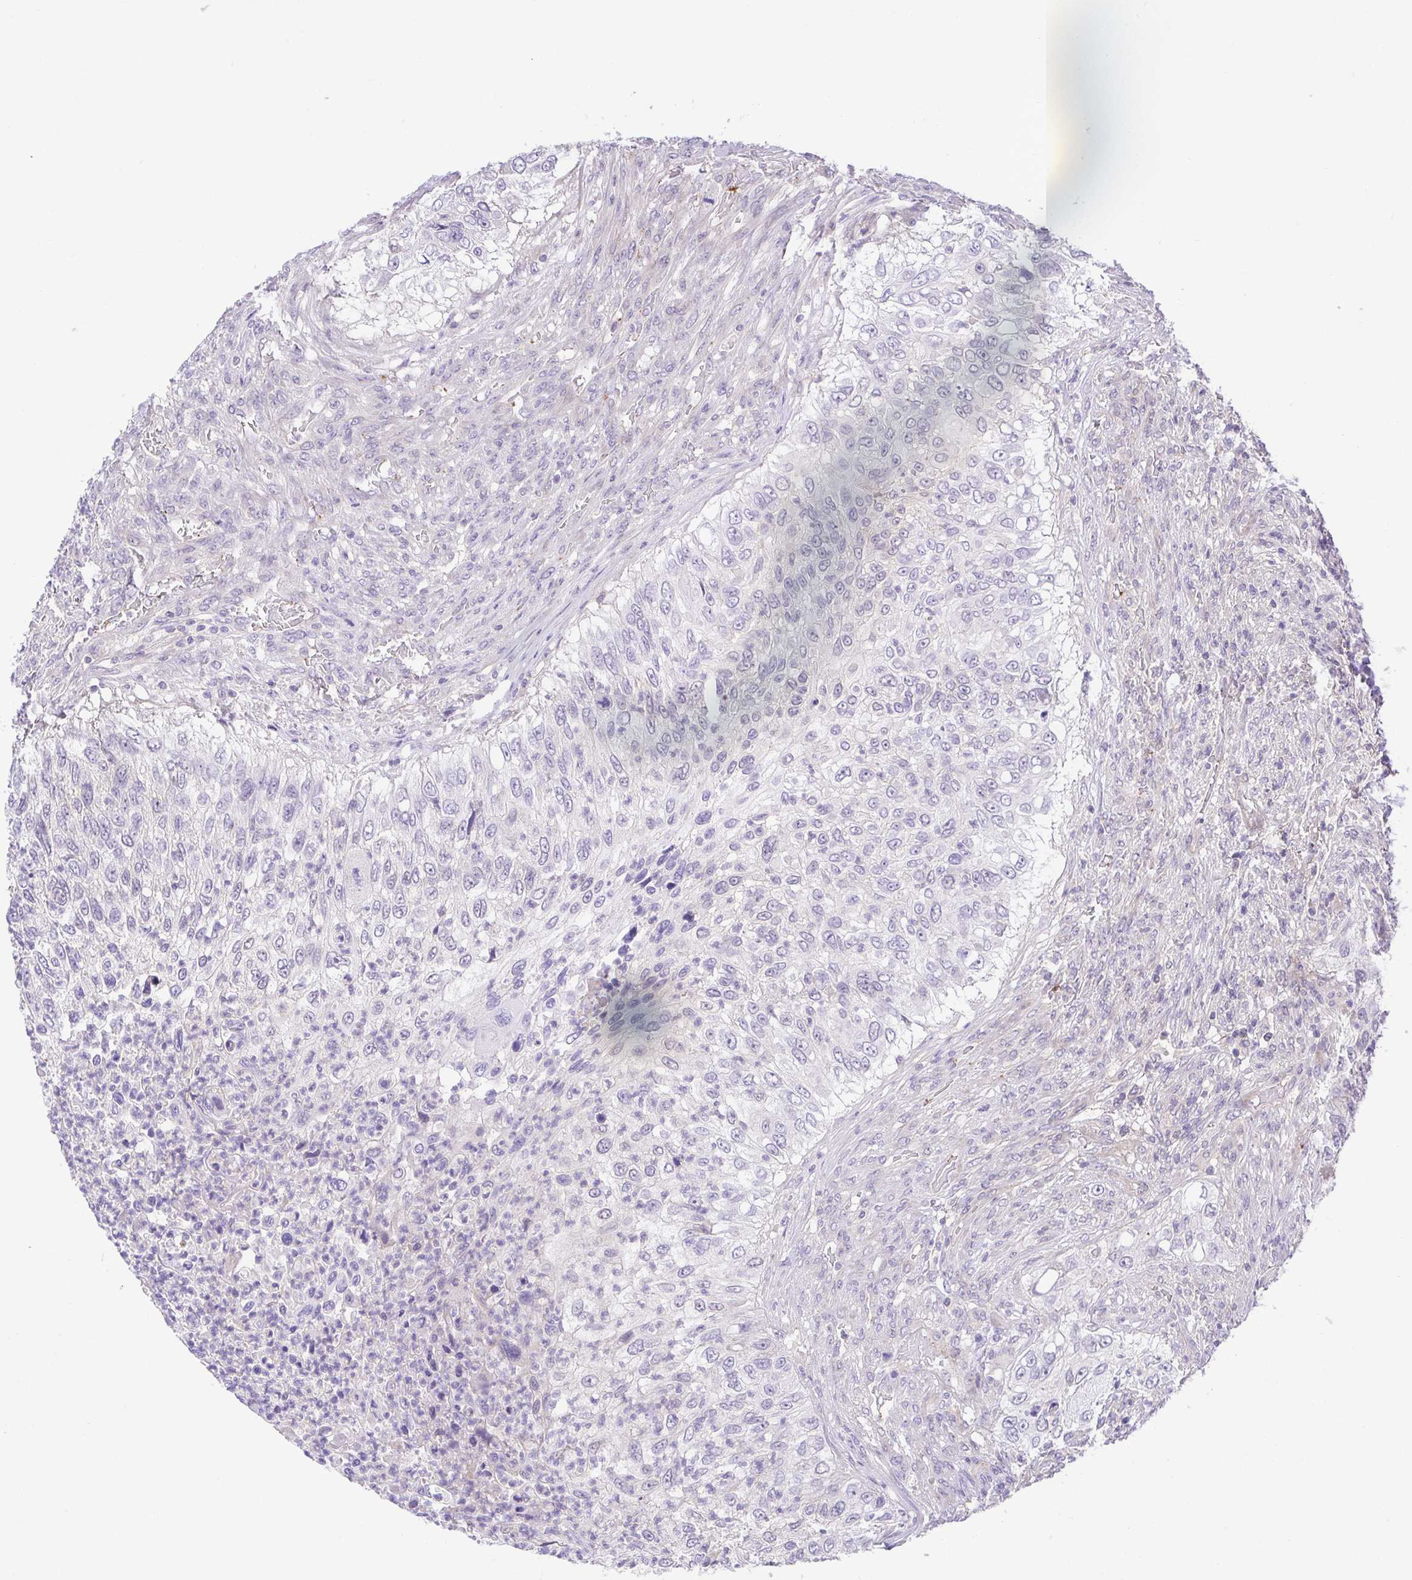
{"staining": {"intensity": "negative", "quantity": "none", "location": "none"}, "tissue": "urothelial cancer", "cell_type": "Tumor cells", "image_type": "cancer", "snomed": [{"axis": "morphology", "description": "Urothelial carcinoma, High grade"}, {"axis": "topography", "description": "Urinary bladder"}], "caption": "Immunohistochemistry of urothelial cancer demonstrates no expression in tumor cells. (Stains: DAB (3,3'-diaminobenzidine) immunohistochemistry (IHC) with hematoxylin counter stain, Microscopy: brightfield microscopy at high magnification).", "gene": "PRR14L", "patient": {"sex": "female", "age": 60}}